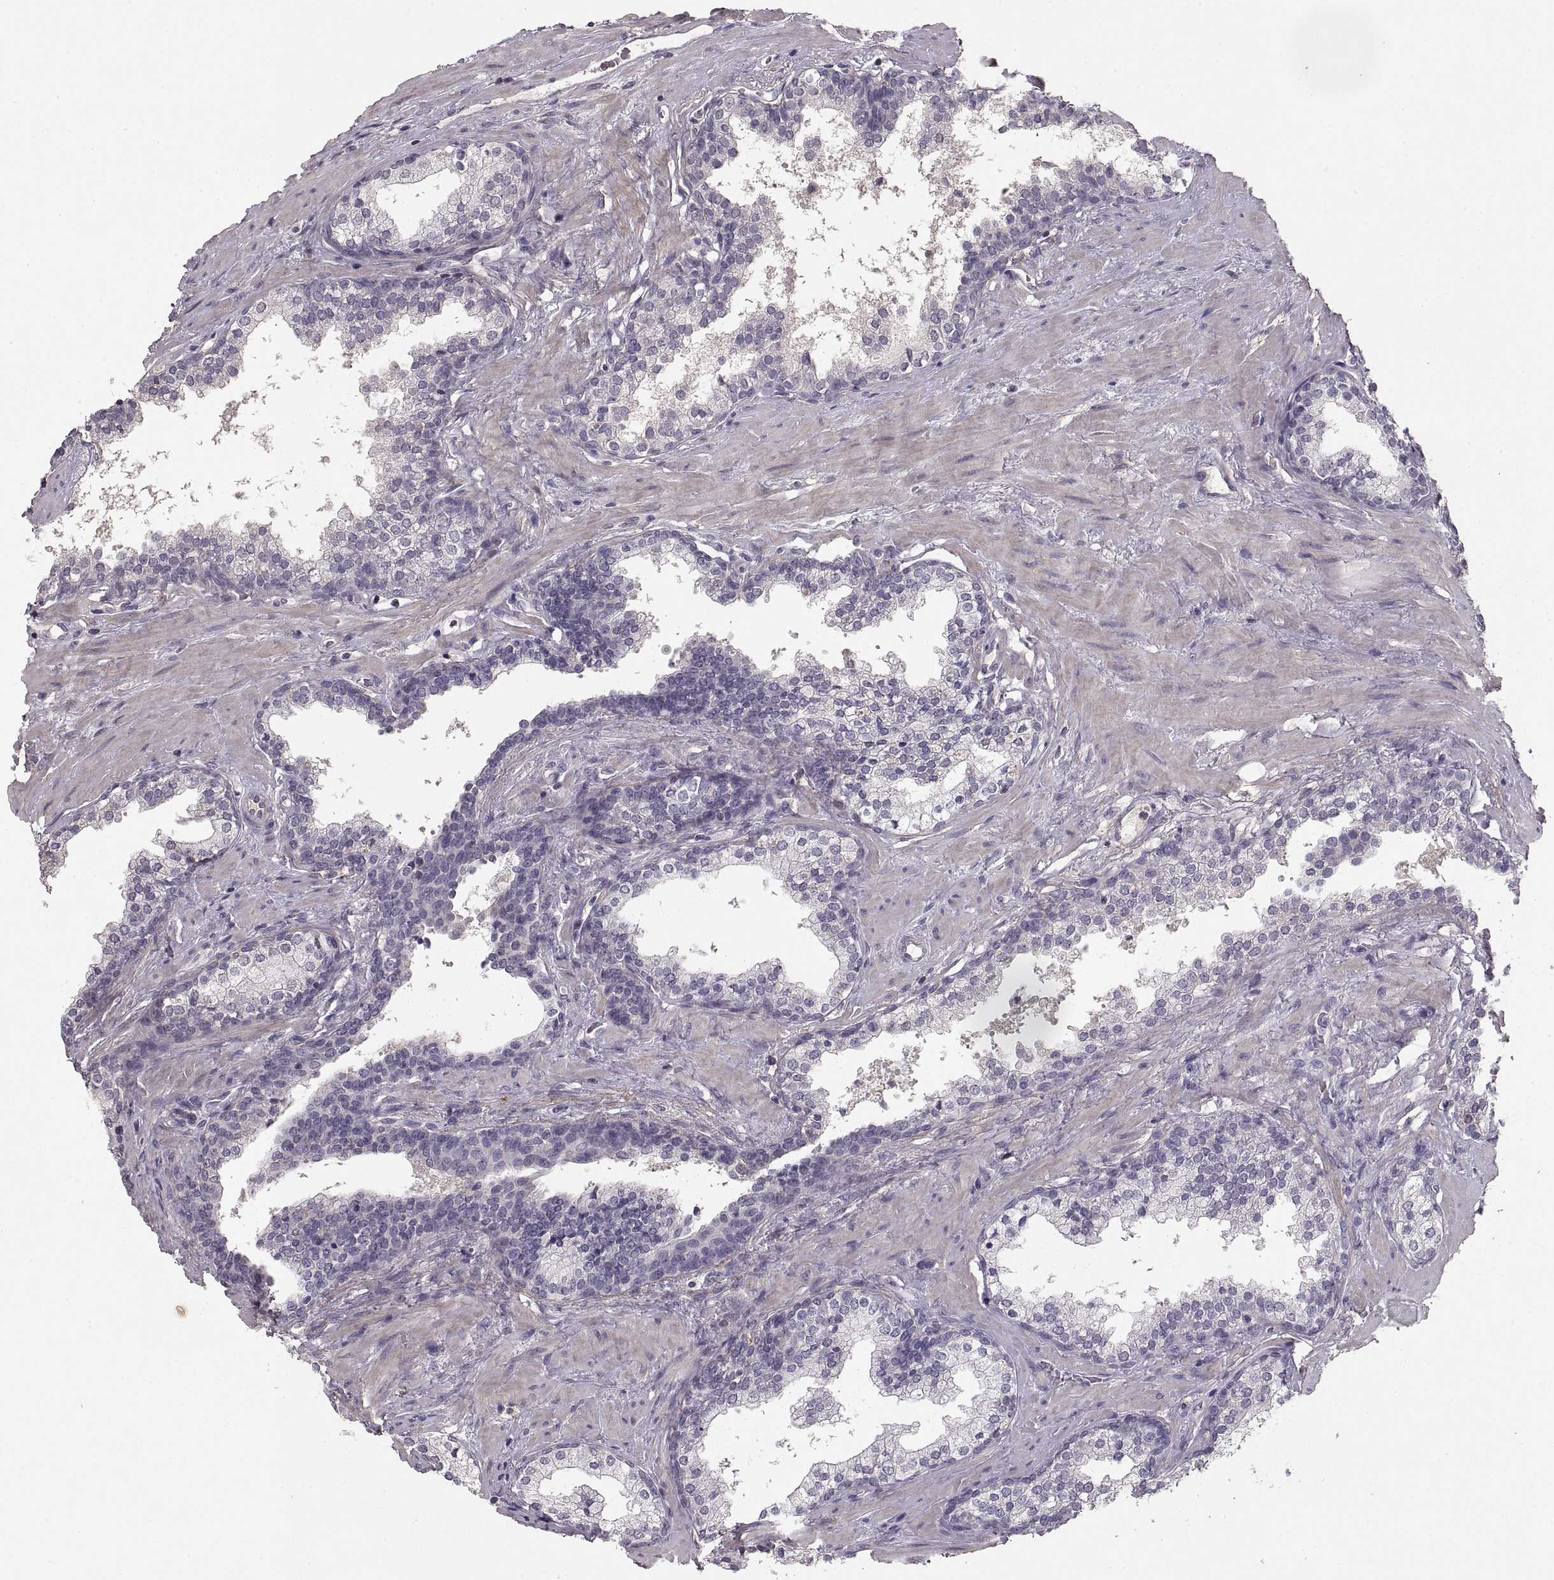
{"staining": {"intensity": "negative", "quantity": "none", "location": "none"}, "tissue": "prostate cancer", "cell_type": "Tumor cells", "image_type": "cancer", "snomed": [{"axis": "morphology", "description": "Adenocarcinoma, NOS"}, {"axis": "topography", "description": "Prostate"}], "caption": "Micrograph shows no protein expression in tumor cells of prostate cancer tissue. (DAB (3,3'-diaminobenzidine) immunohistochemistry (IHC) with hematoxylin counter stain).", "gene": "ADAM11", "patient": {"sex": "male", "age": 66}}